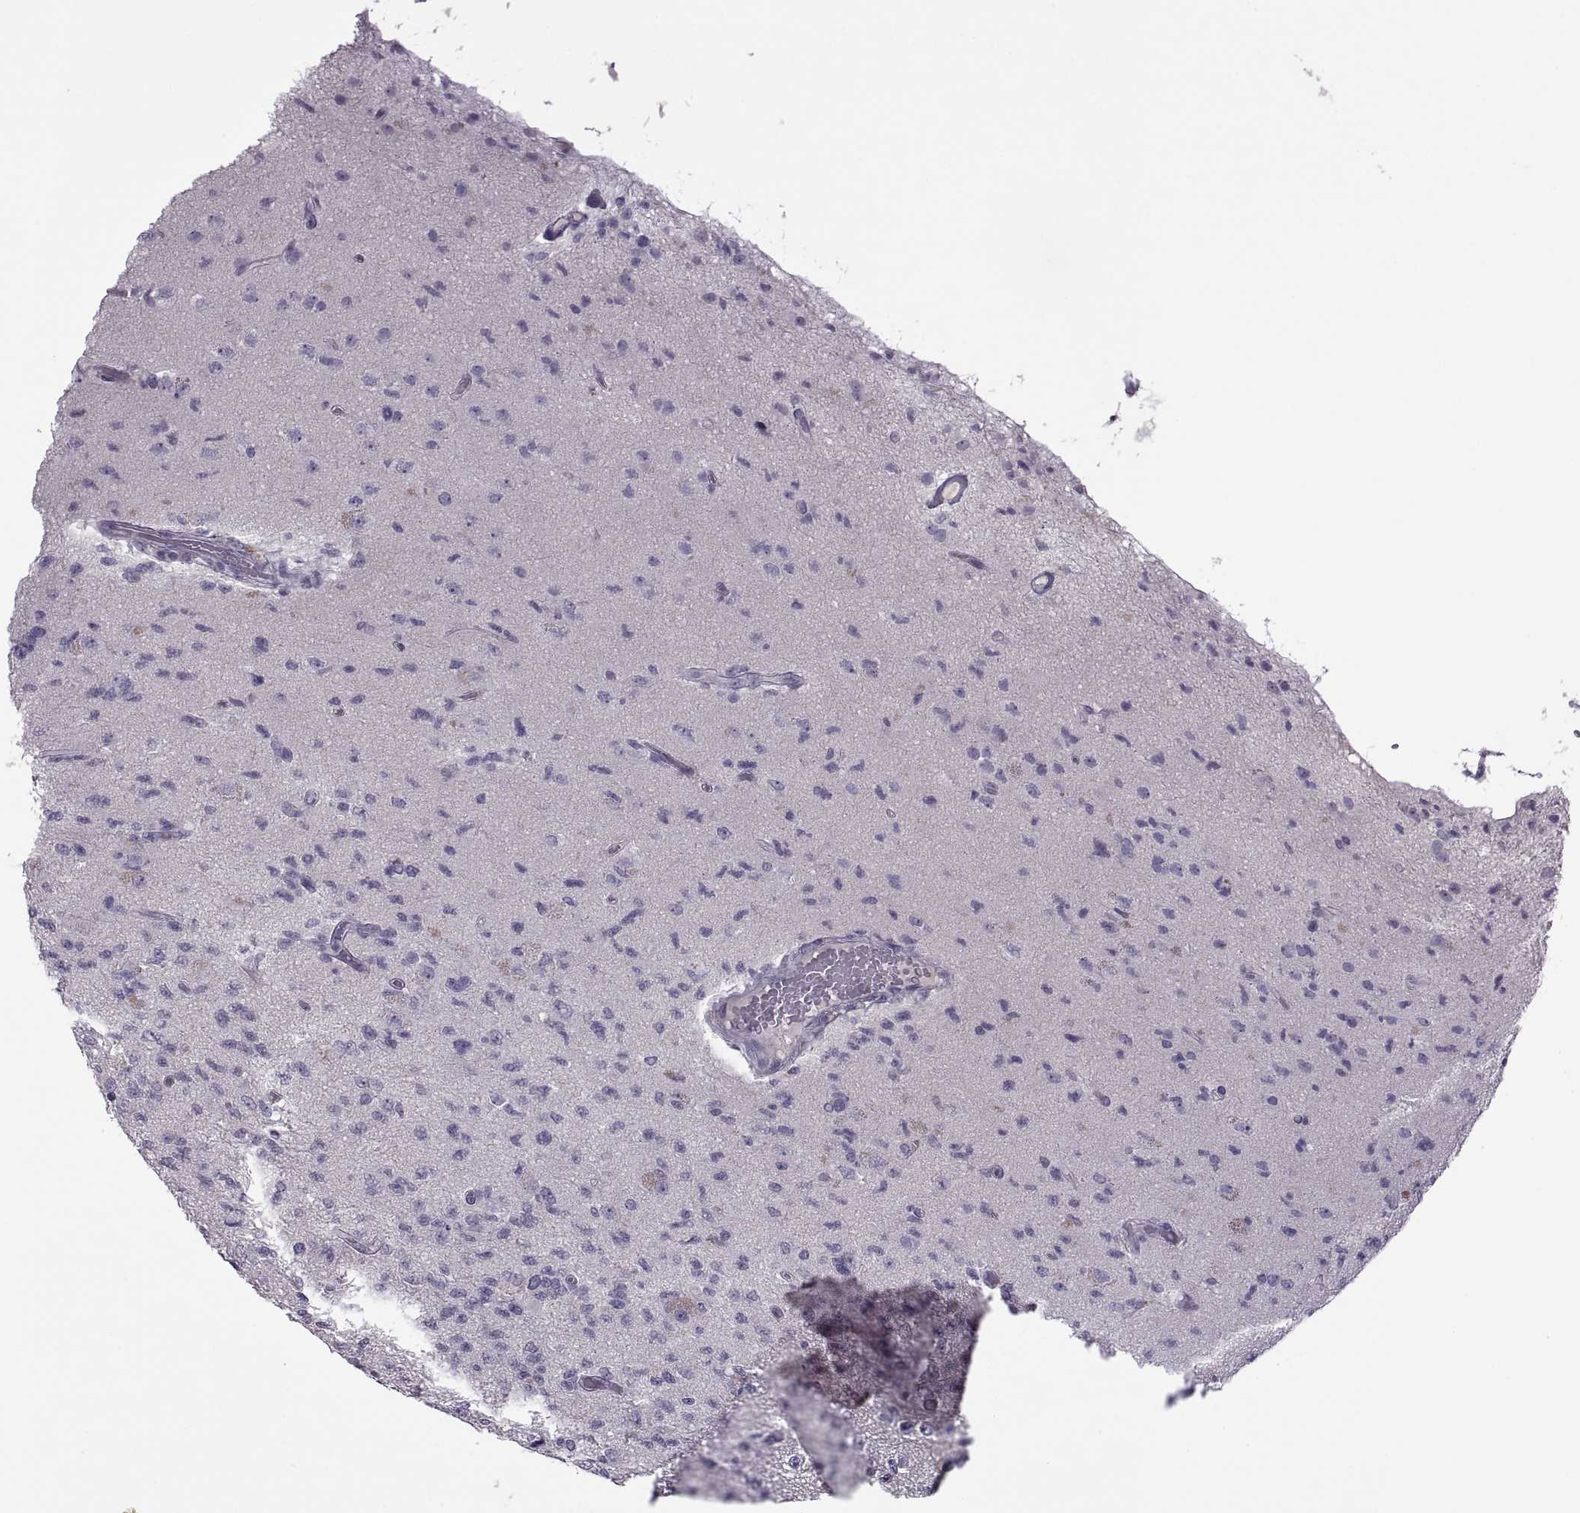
{"staining": {"intensity": "negative", "quantity": "none", "location": "none"}, "tissue": "glioma", "cell_type": "Tumor cells", "image_type": "cancer", "snomed": [{"axis": "morphology", "description": "Glioma, malignant, High grade"}, {"axis": "topography", "description": "Brain"}], "caption": "Tumor cells are negative for brown protein staining in glioma.", "gene": "RSPH6A", "patient": {"sex": "male", "age": 56}}